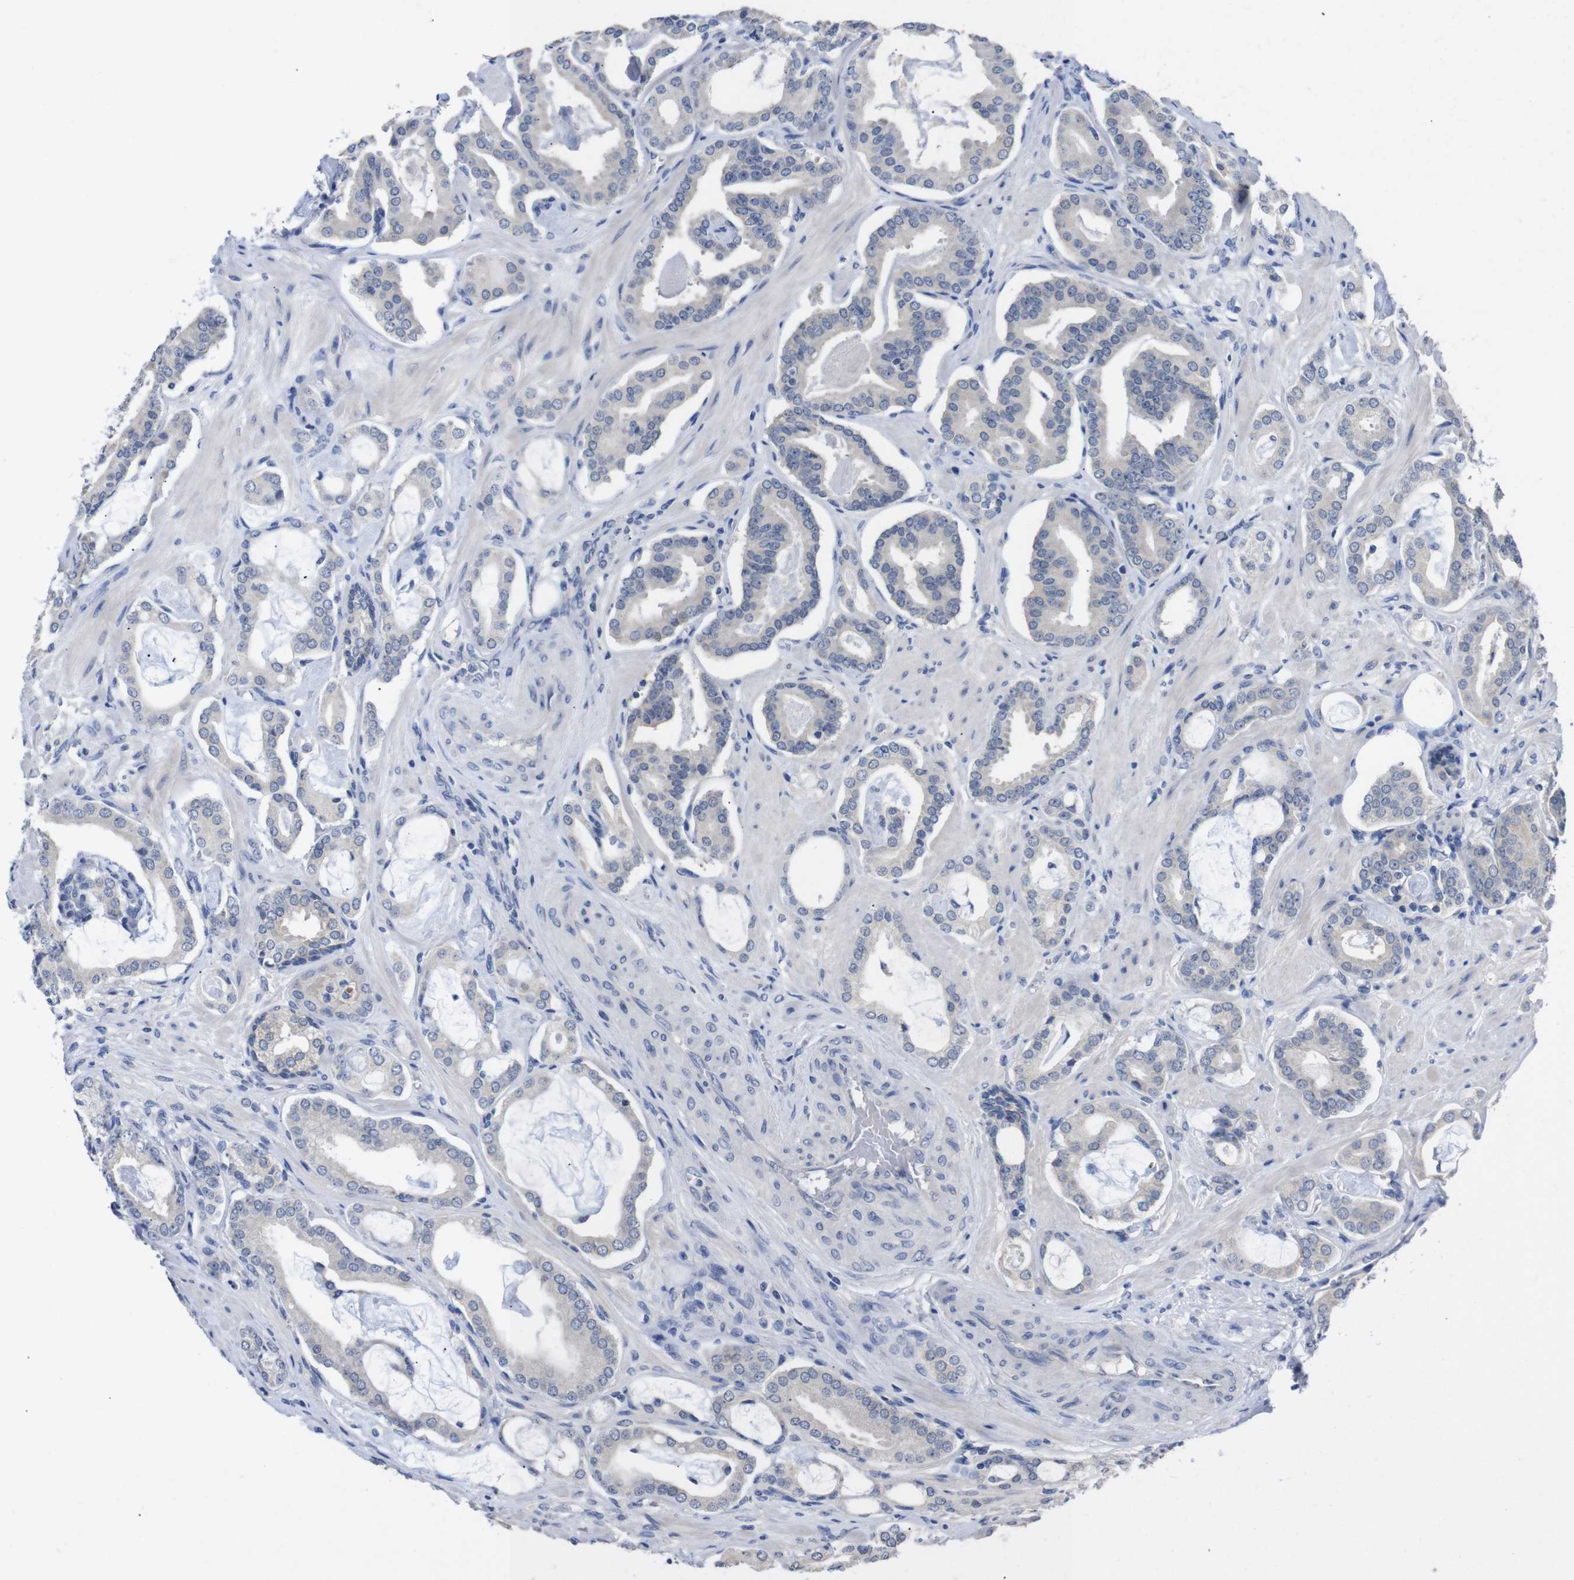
{"staining": {"intensity": "negative", "quantity": "none", "location": "none"}, "tissue": "prostate cancer", "cell_type": "Tumor cells", "image_type": "cancer", "snomed": [{"axis": "morphology", "description": "Adenocarcinoma, Low grade"}, {"axis": "topography", "description": "Prostate"}], "caption": "Immunohistochemical staining of human low-grade adenocarcinoma (prostate) reveals no significant positivity in tumor cells. The staining is performed using DAB brown chromogen with nuclei counter-stained in using hematoxylin.", "gene": "HNF1A", "patient": {"sex": "male", "age": 53}}